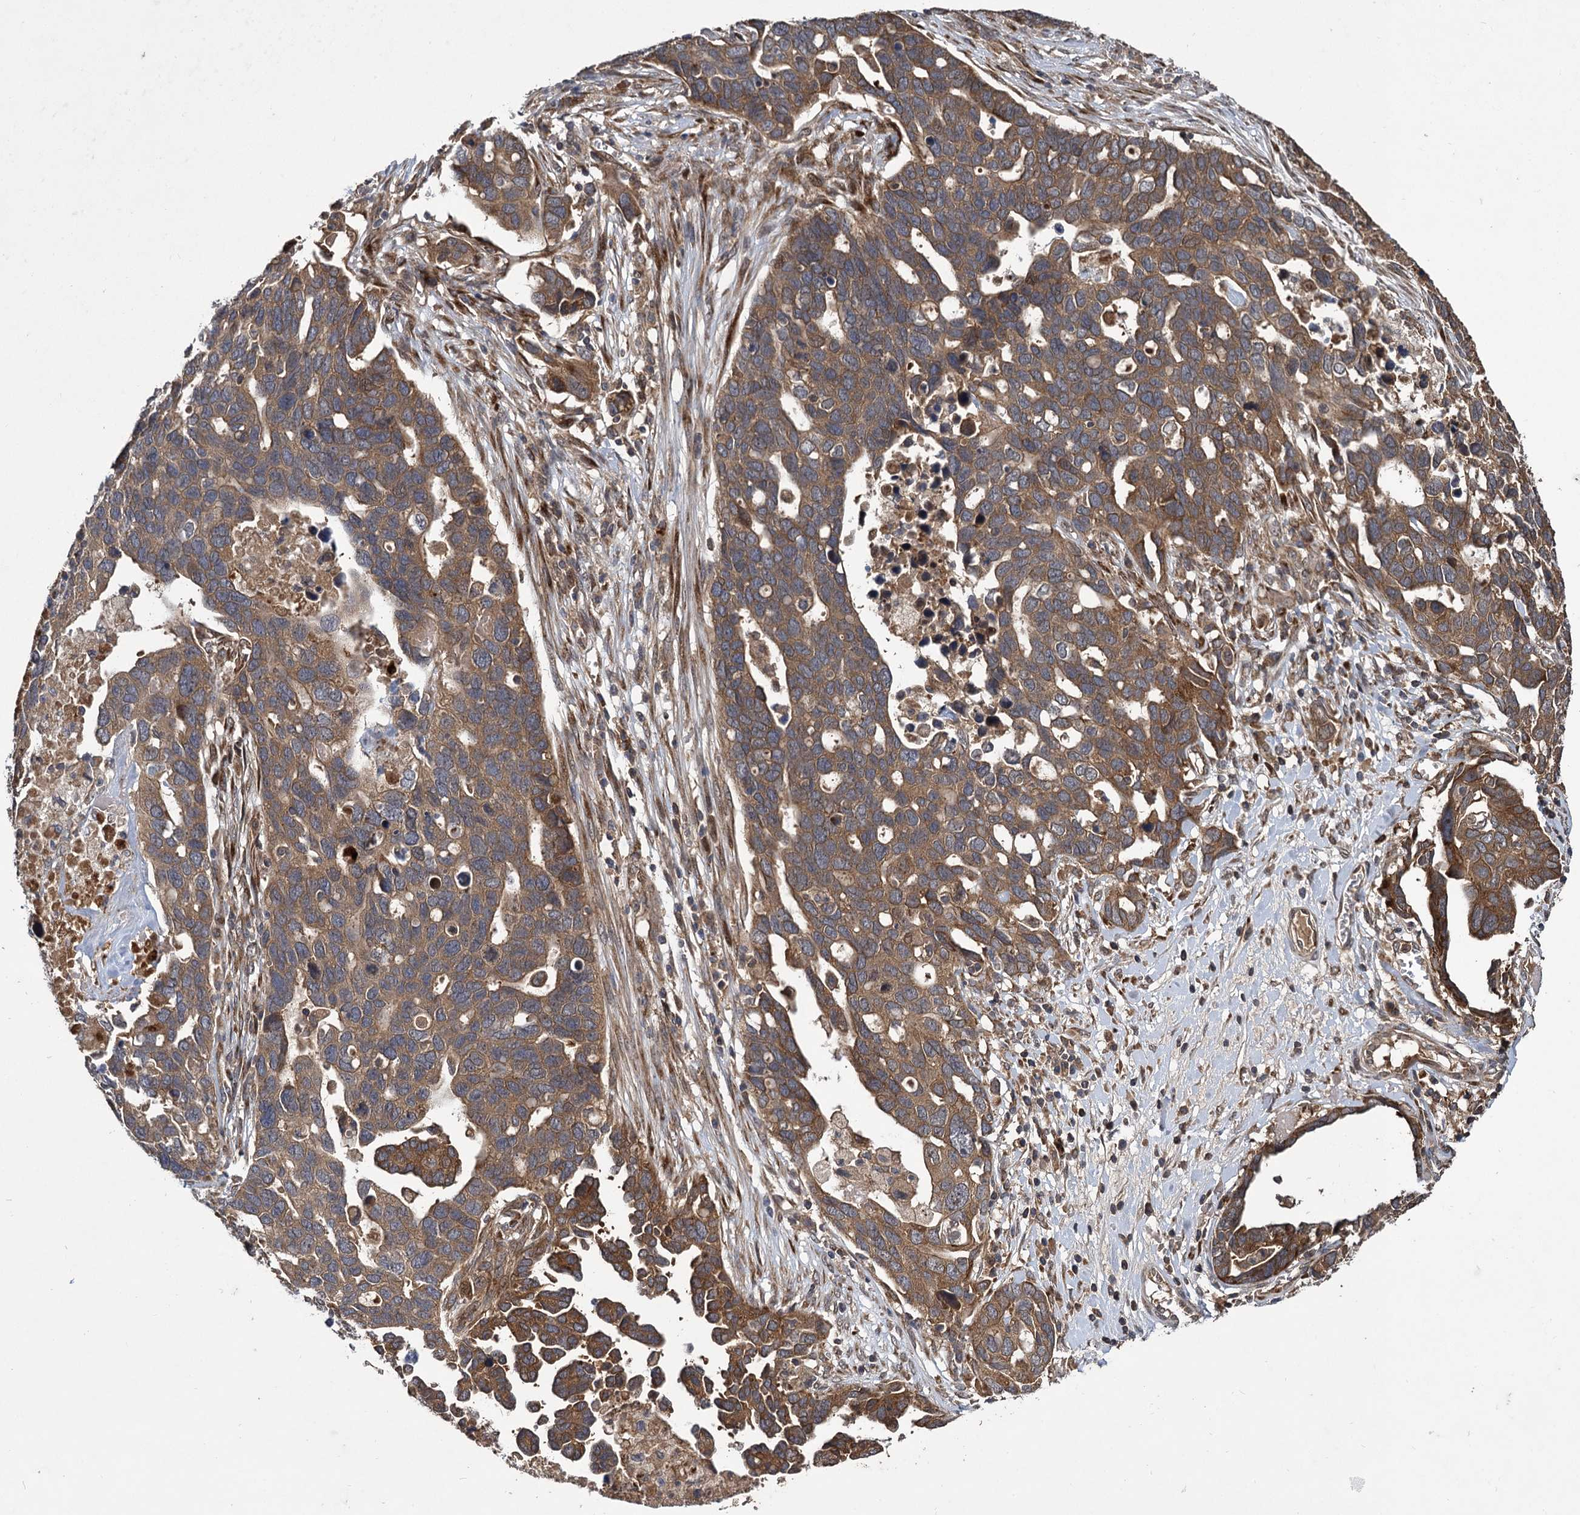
{"staining": {"intensity": "moderate", "quantity": ">75%", "location": "cytoplasmic/membranous"}, "tissue": "ovarian cancer", "cell_type": "Tumor cells", "image_type": "cancer", "snomed": [{"axis": "morphology", "description": "Cystadenocarcinoma, serous, NOS"}, {"axis": "topography", "description": "Ovary"}], "caption": "A photomicrograph showing moderate cytoplasmic/membranous positivity in about >75% of tumor cells in ovarian serous cystadenocarcinoma, as visualized by brown immunohistochemical staining.", "gene": "INPPL1", "patient": {"sex": "female", "age": 54}}